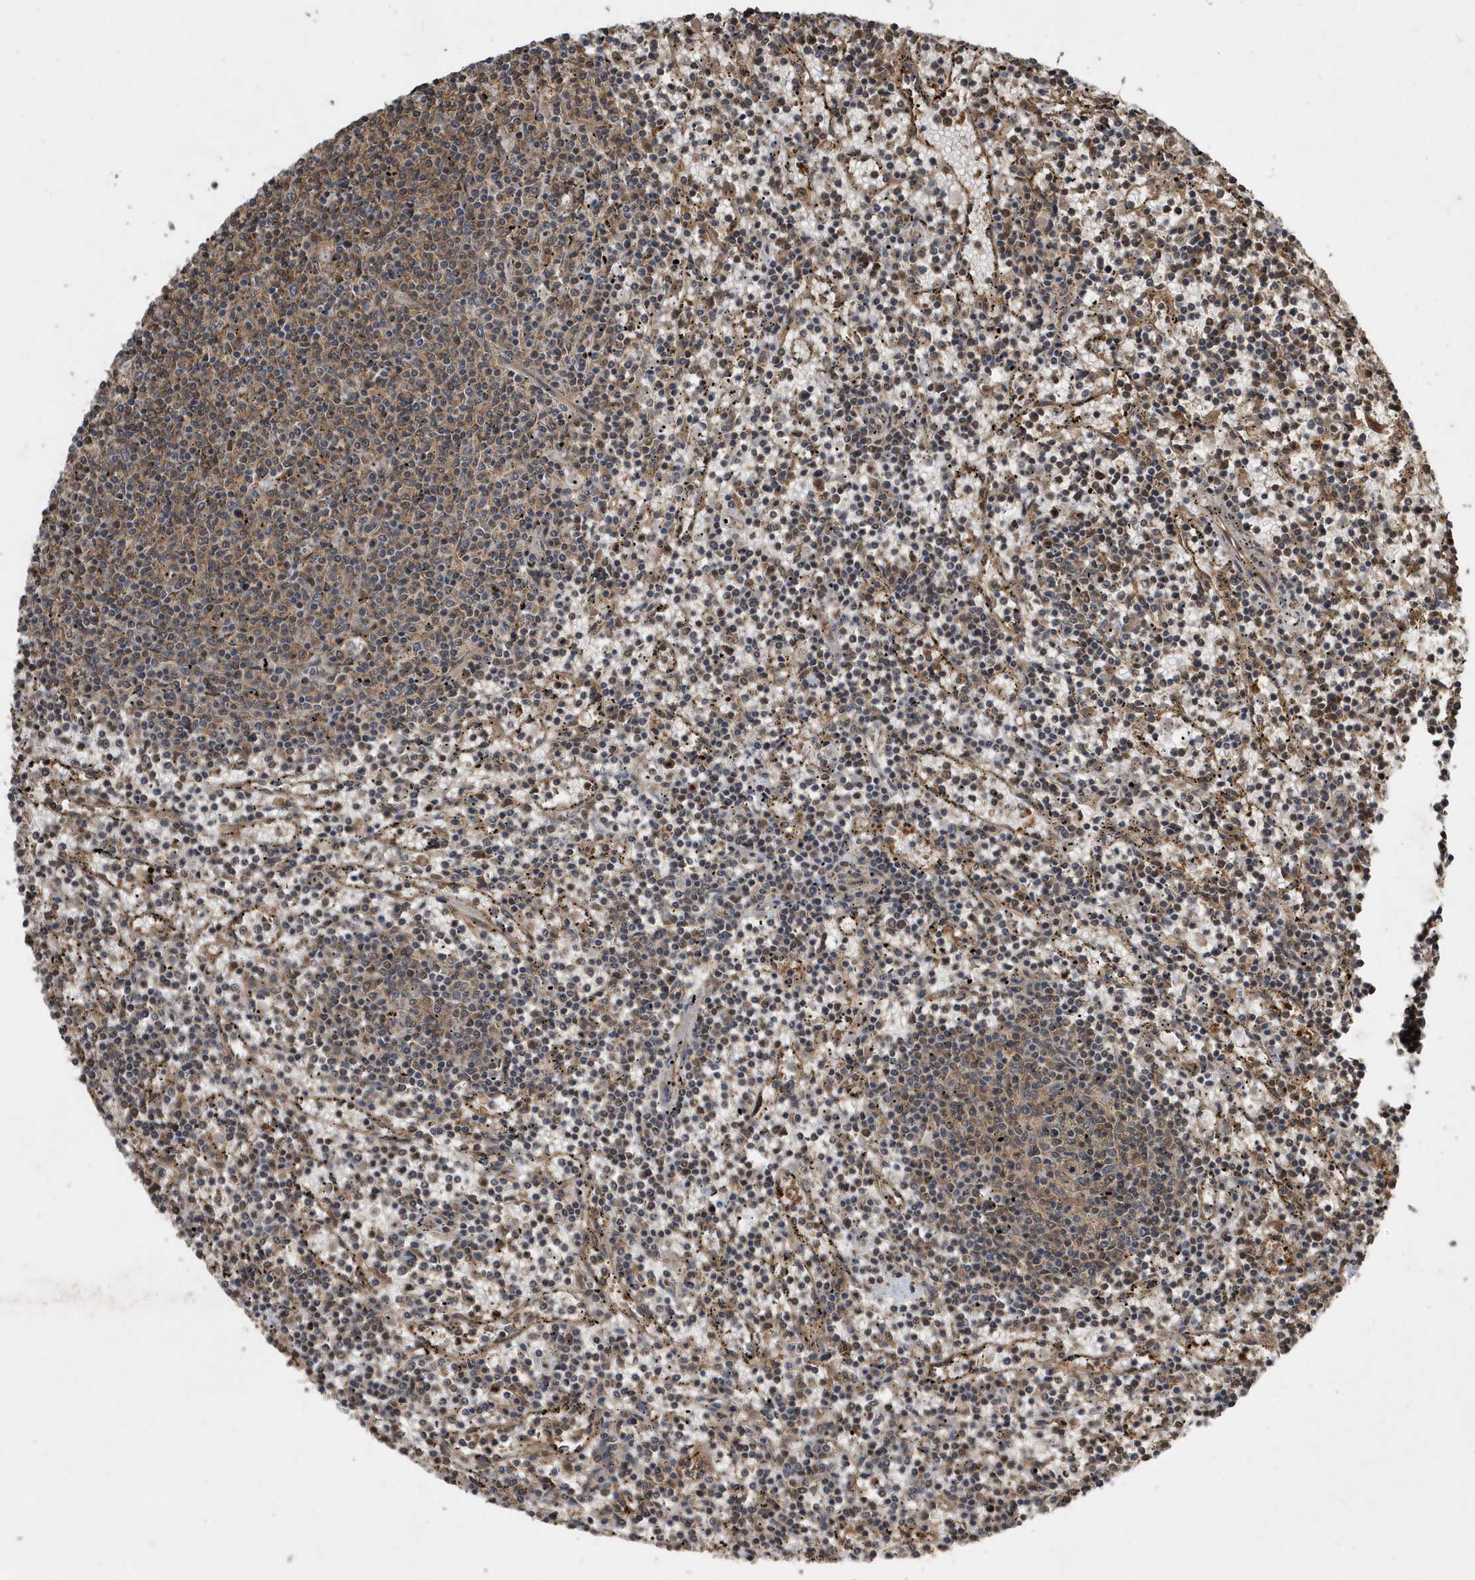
{"staining": {"intensity": "weak", "quantity": "25%-75%", "location": "cytoplasmic/membranous"}, "tissue": "lymphoma", "cell_type": "Tumor cells", "image_type": "cancer", "snomed": [{"axis": "morphology", "description": "Malignant lymphoma, non-Hodgkin's type, Low grade"}, {"axis": "topography", "description": "Spleen"}], "caption": "Lymphoma stained for a protein (brown) shows weak cytoplasmic/membranous positive positivity in approximately 25%-75% of tumor cells.", "gene": "WASHC5", "patient": {"sex": "female", "age": 50}}